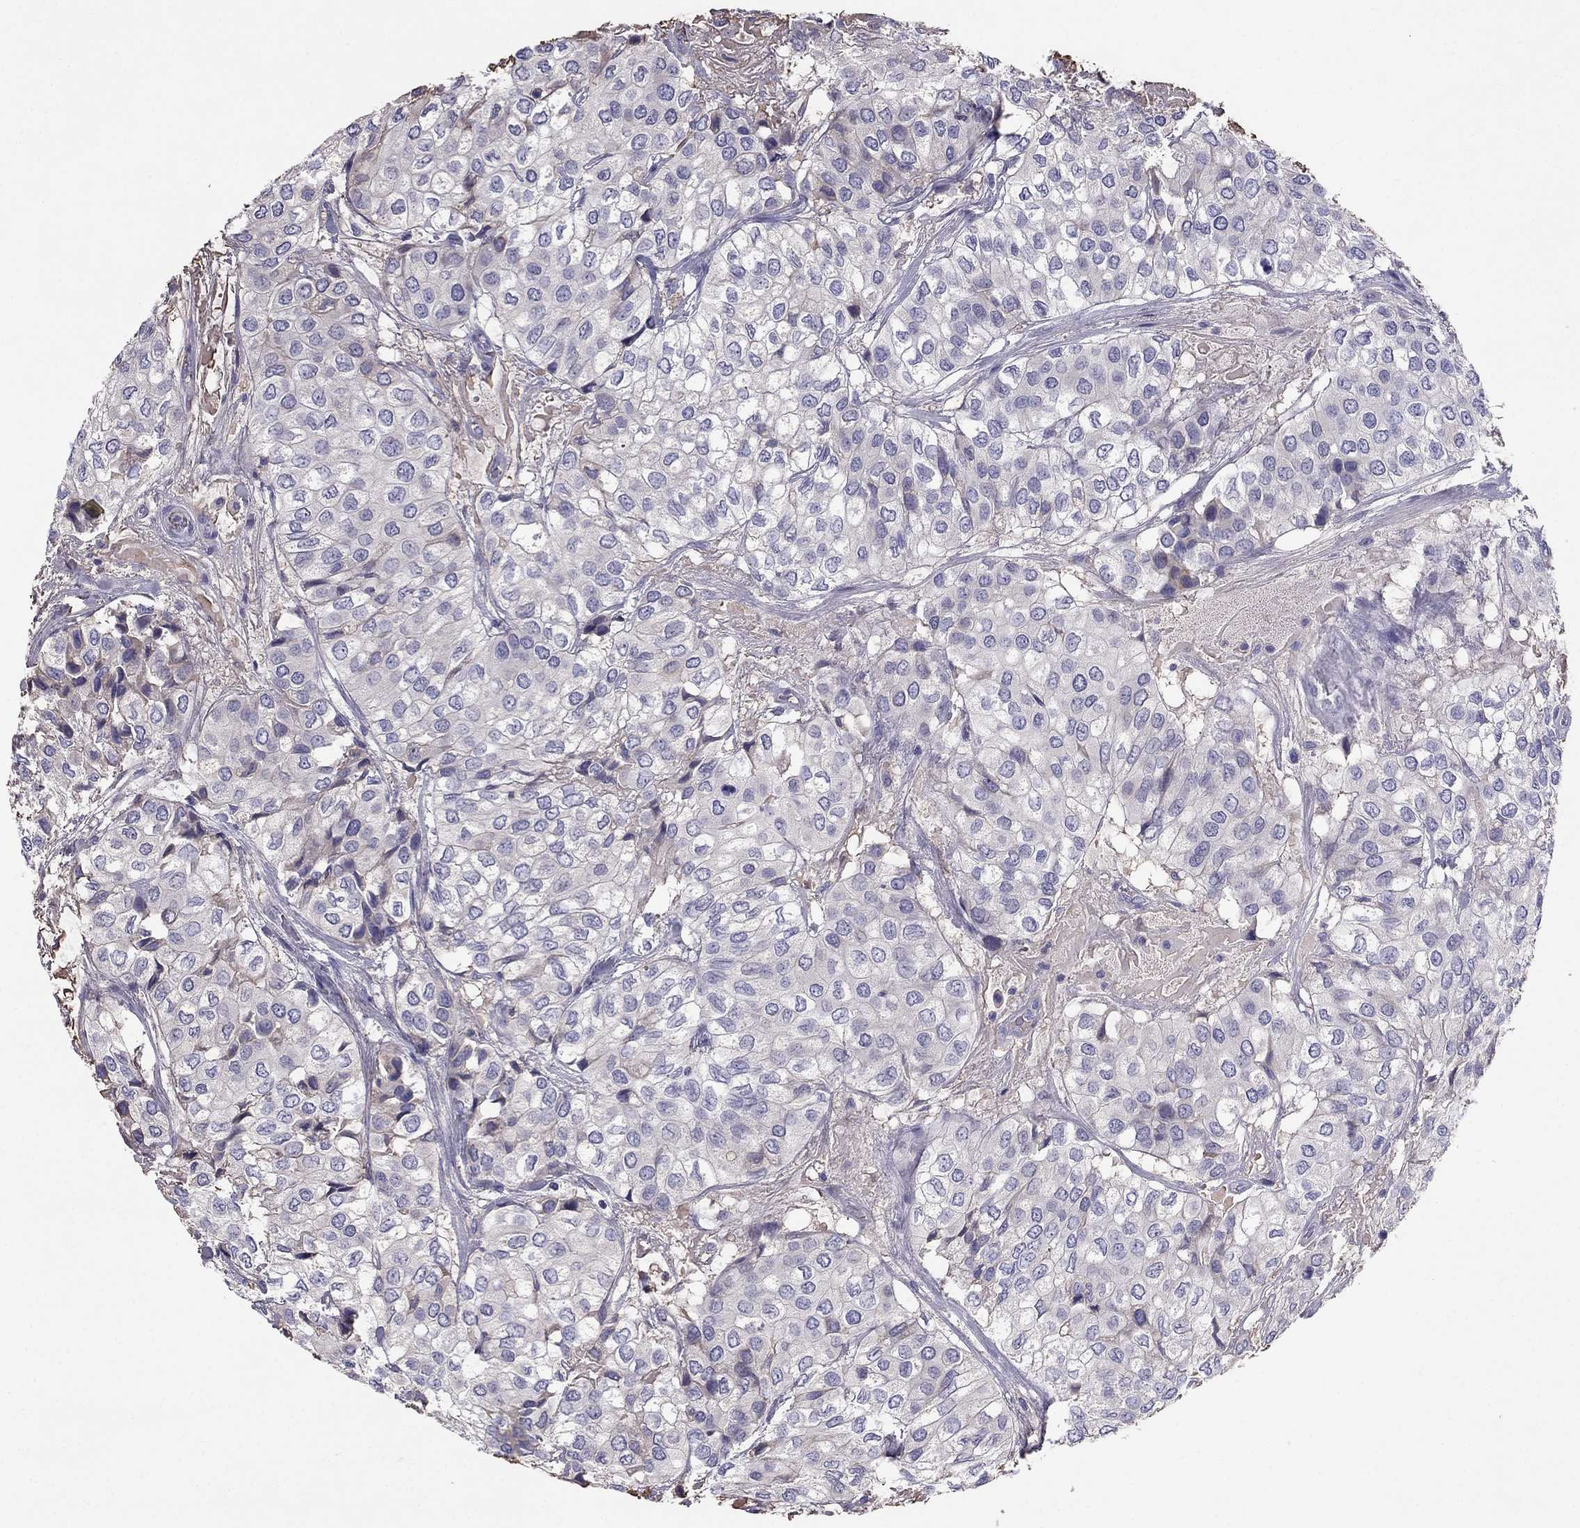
{"staining": {"intensity": "negative", "quantity": "none", "location": "none"}, "tissue": "urothelial cancer", "cell_type": "Tumor cells", "image_type": "cancer", "snomed": [{"axis": "morphology", "description": "Urothelial carcinoma, High grade"}, {"axis": "topography", "description": "Urinary bladder"}], "caption": "An immunohistochemistry (IHC) photomicrograph of high-grade urothelial carcinoma is shown. There is no staining in tumor cells of high-grade urothelial carcinoma.", "gene": "TBC1D21", "patient": {"sex": "male", "age": 73}}